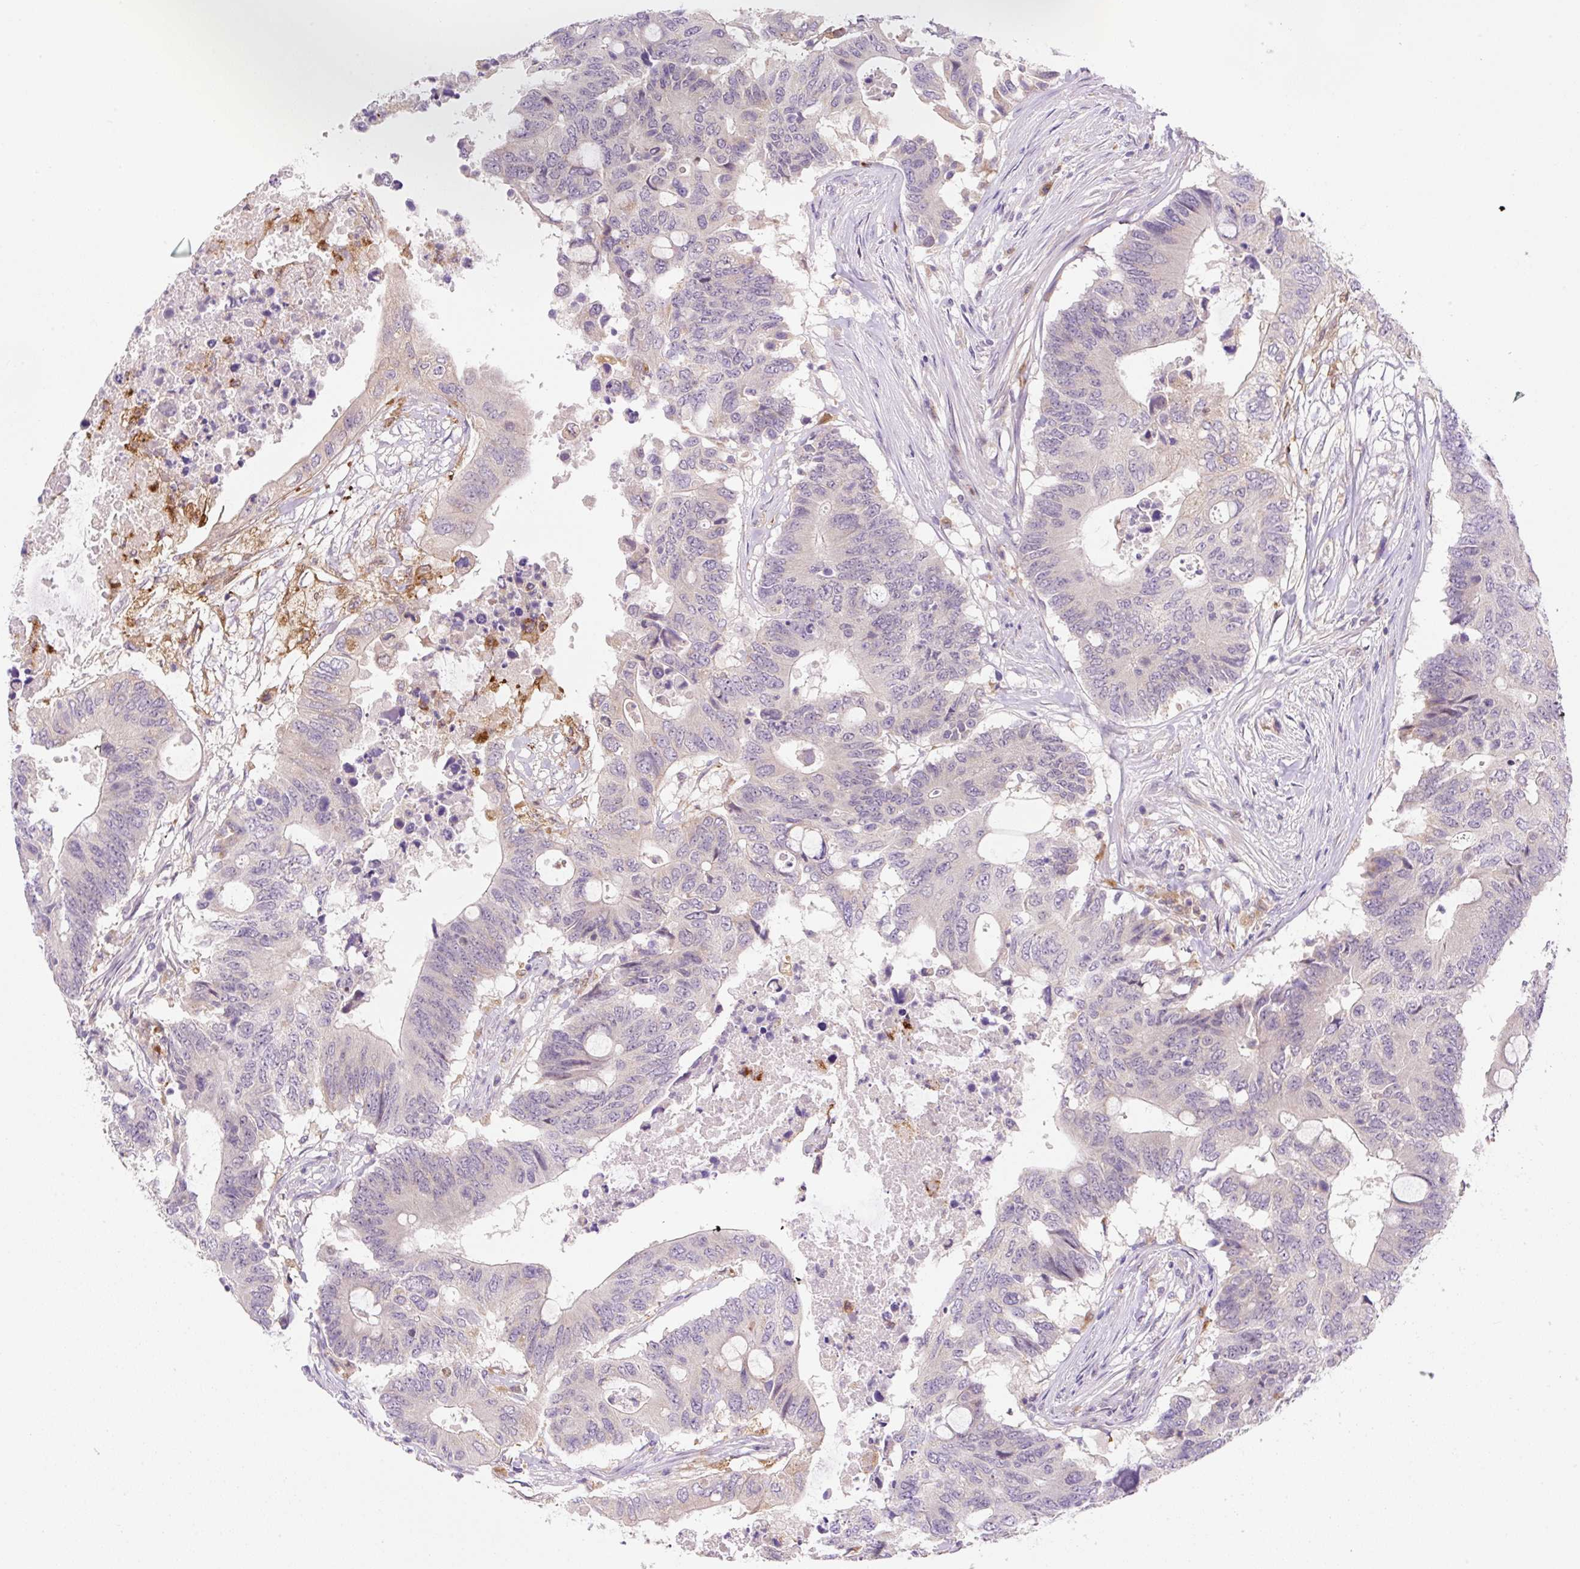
{"staining": {"intensity": "negative", "quantity": "none", "location": "none"}, "tissue": "colorectal cancer", "cell_type": "Tumor cells", "image_type": "cancer", "snomed": [{"axis": "morphology", "description": "Adenocarcinoma, NOS"}, {"axis": "topography", "description": "Colon"}], "caption": "High magnification brightfield microscopy of colorectal cancer stained with DAB (brown) and counterstained with hematoxylin (blue): tumor cells show no significant expression.", "gene": "CEBPZOS", "patient": {"sex": "male", "age": 71}}